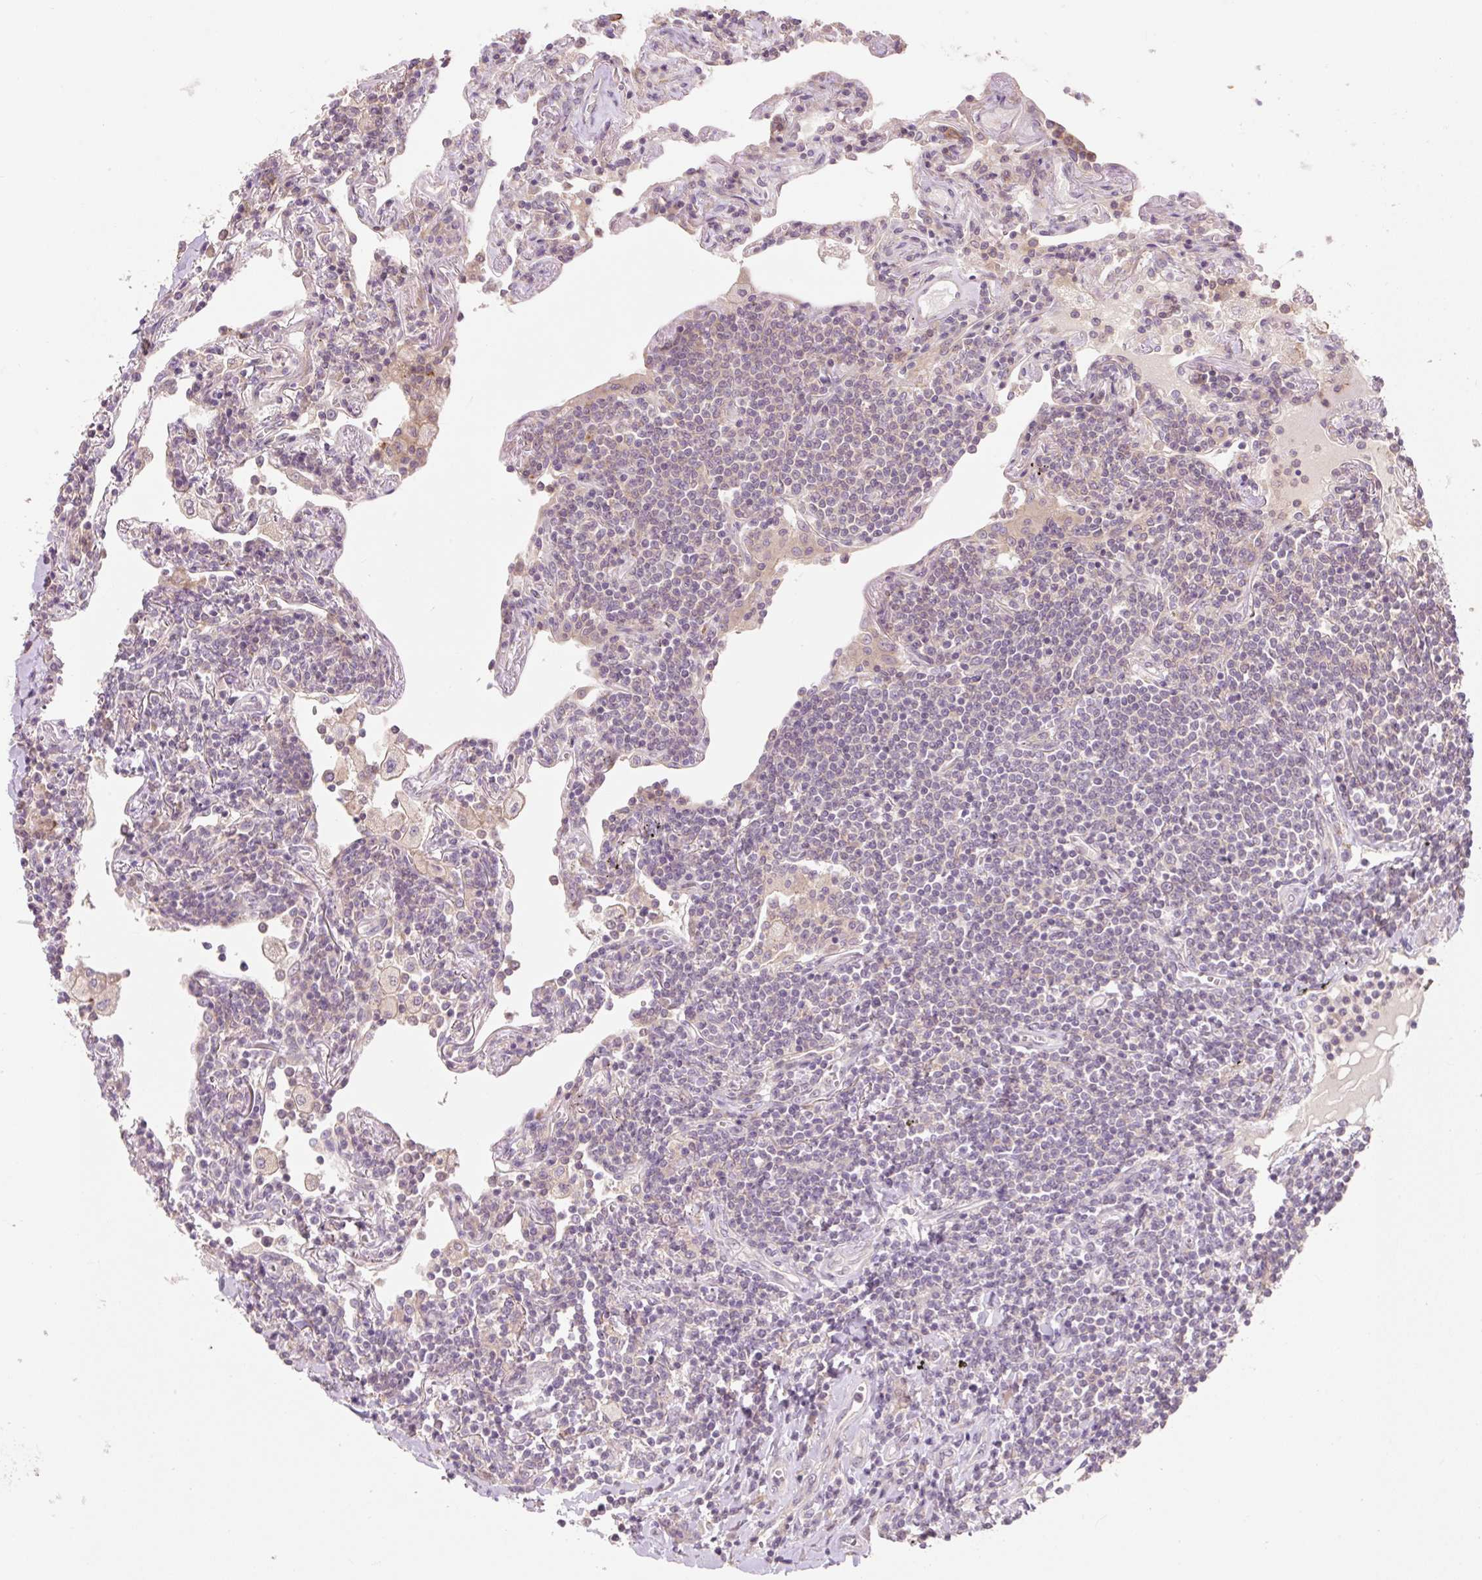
{"staining": {"intensity": "negative", "quantity": "none", "location": "none"}, "tissue": "lymphoma", "cell_type": "Tumor cells", "image_type": "cancer", "snomed": [{"axis": "morphology", "description": "Malignant lymphoma, non-Hodgkin's type, Low grade"}, {"axis": "topography", "description": "Lung"}], "caption": "Malignant lymphoma, non-Hodgkin's type (low-grade) was stained to show a protein in brown. There is no significant positivity in tumor cells.", "gene": "EMC10", "patient": {"sex": "female", "age": 71}}